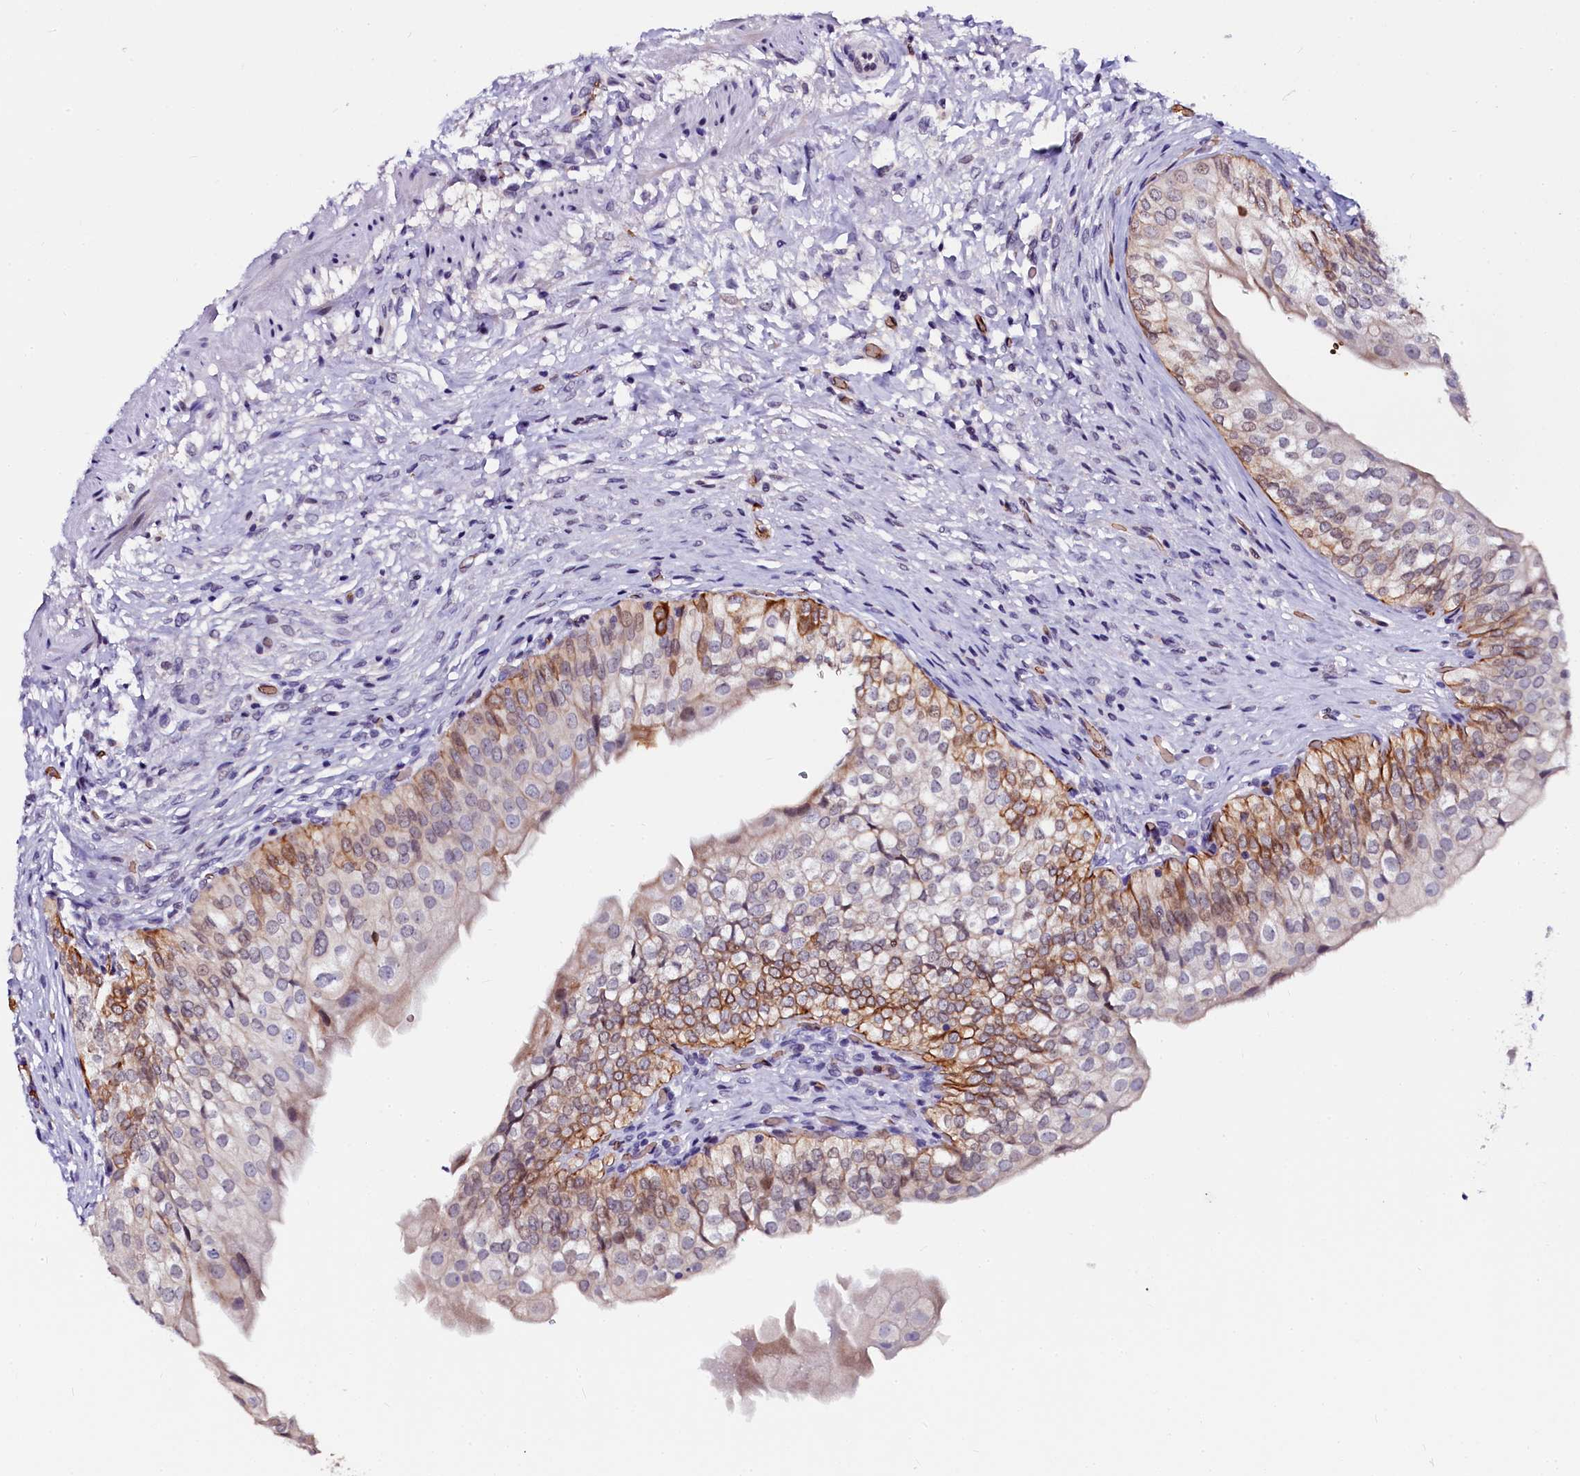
{"staining": {"intensity": "moderate", "quantity": "25%-75%", "location": "cytoplasmic/membranous"}, "tissue": "urinary bladder", "cell_type": "Urothelial cells", "image_type": "normal", "snomed": [{"axis": "morphology", "description": "Normal tissue, NOS"}, {"axis": "topography", "description": "Urinary bladder"}], "caption": "Benign urinary bladder was stained to show a protein in brown. There is medium levels of moderate cytoplasmic/membranous positivity in about 25%-75% of urothelial cells. (Brightfield microscopy of DAB IHC at high magnification).", "gene": "CTDSPL2", "patient": {"sex": "male", "age": 55}}